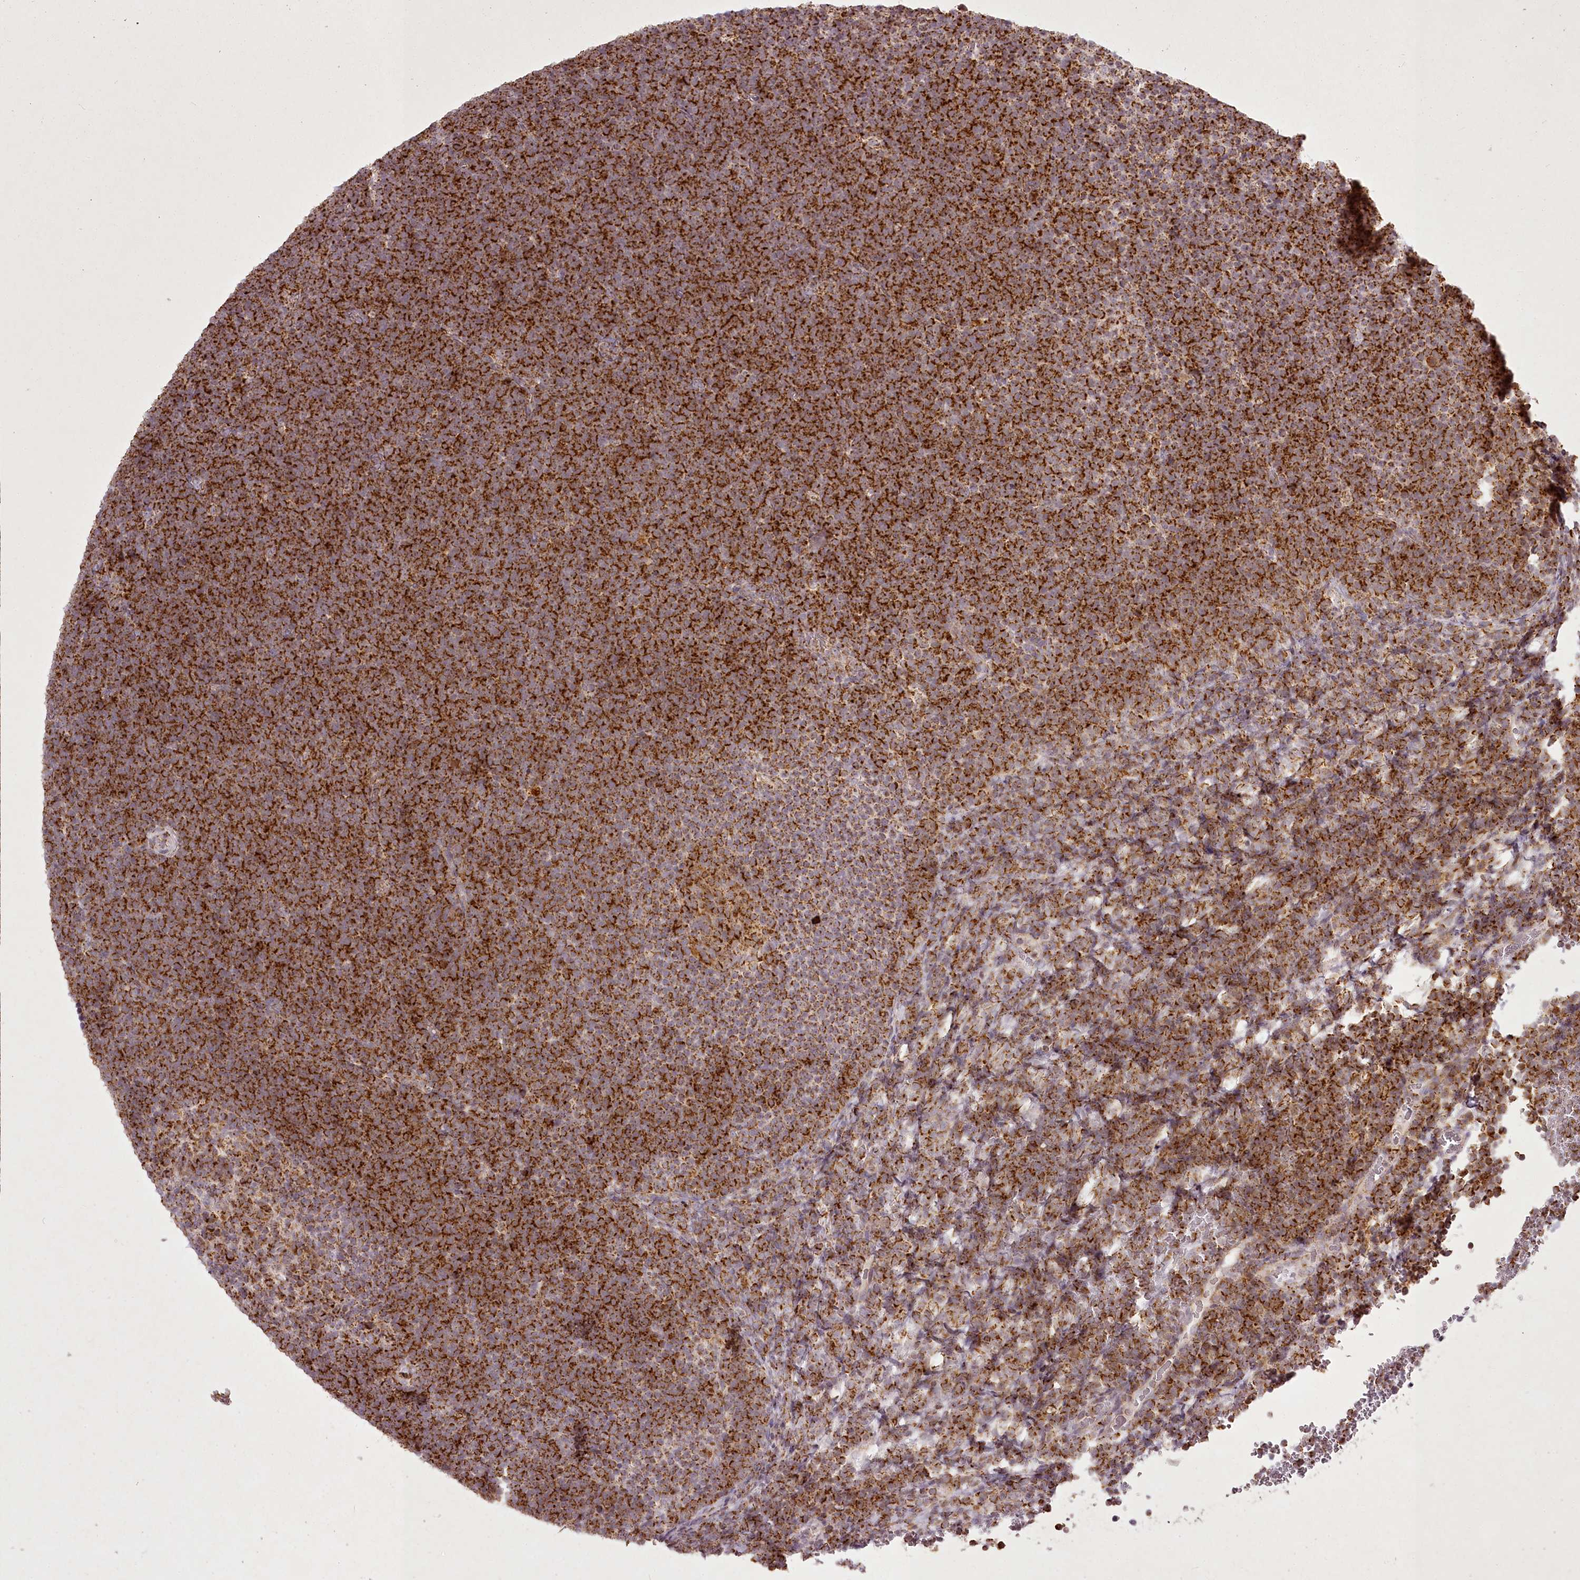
{"staining": {"intensity": "strong", "quantity": ">75%", "location": "cytoplasmic/membranous"}, "tissue": "lymphoma", "cell_type": "Tumor cells", "image_type": "cancer", "snomed": [{"axis": "morphology", "description": "Malignant lymphoma, non-Hodgkin's type, High grade"}, {"axis": "topography", "description": "Lymph node"}], "caption": "Brown immunohistochemical staining in lymphoma demonstrates strong cytoplasmic/membranous positivity in approximately >75% of tumor cells.", "gene": "CHCHD2", "patient": {"sex": "male", "age": 13}}